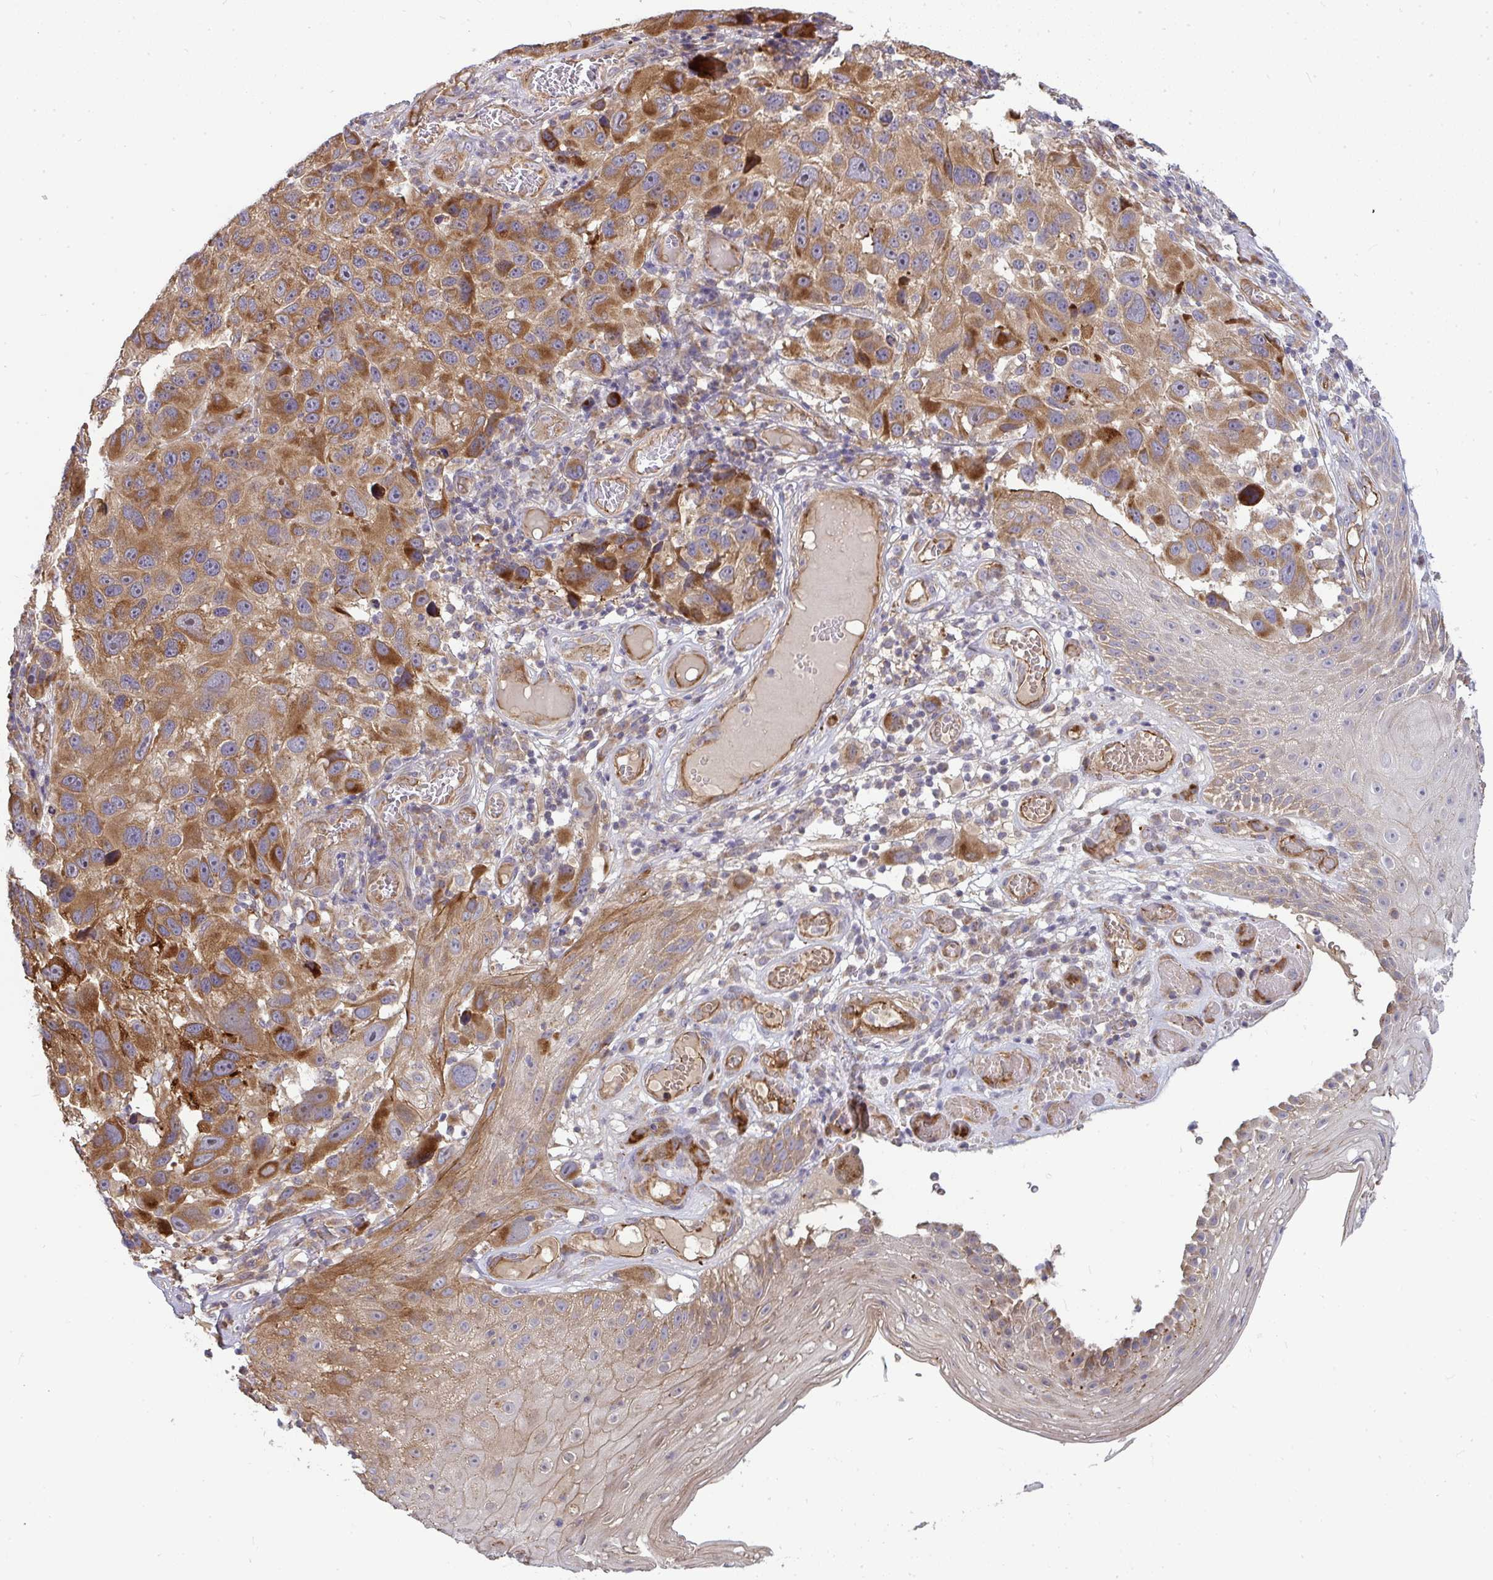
{"staining": {"intensity": "strong", "quantity": ">75%", "location": "cytoplasmic/membranous"}, "tissue": "melanoma", "cell_type": "Tumor cells", "image_type": "cancer", "snomed": [{"axis": "morphology", "description": "Malignant melanoma, NOS"}, {"axis": "topography", "description": "Skin"}], "caption": "Protein analysis of melanoma tissue displays strong cytoplasmic/membranous staining in about >75% of tumor cells.", "gene": "B4GALT6", "patient": {"sex": "male", "age": 53}}